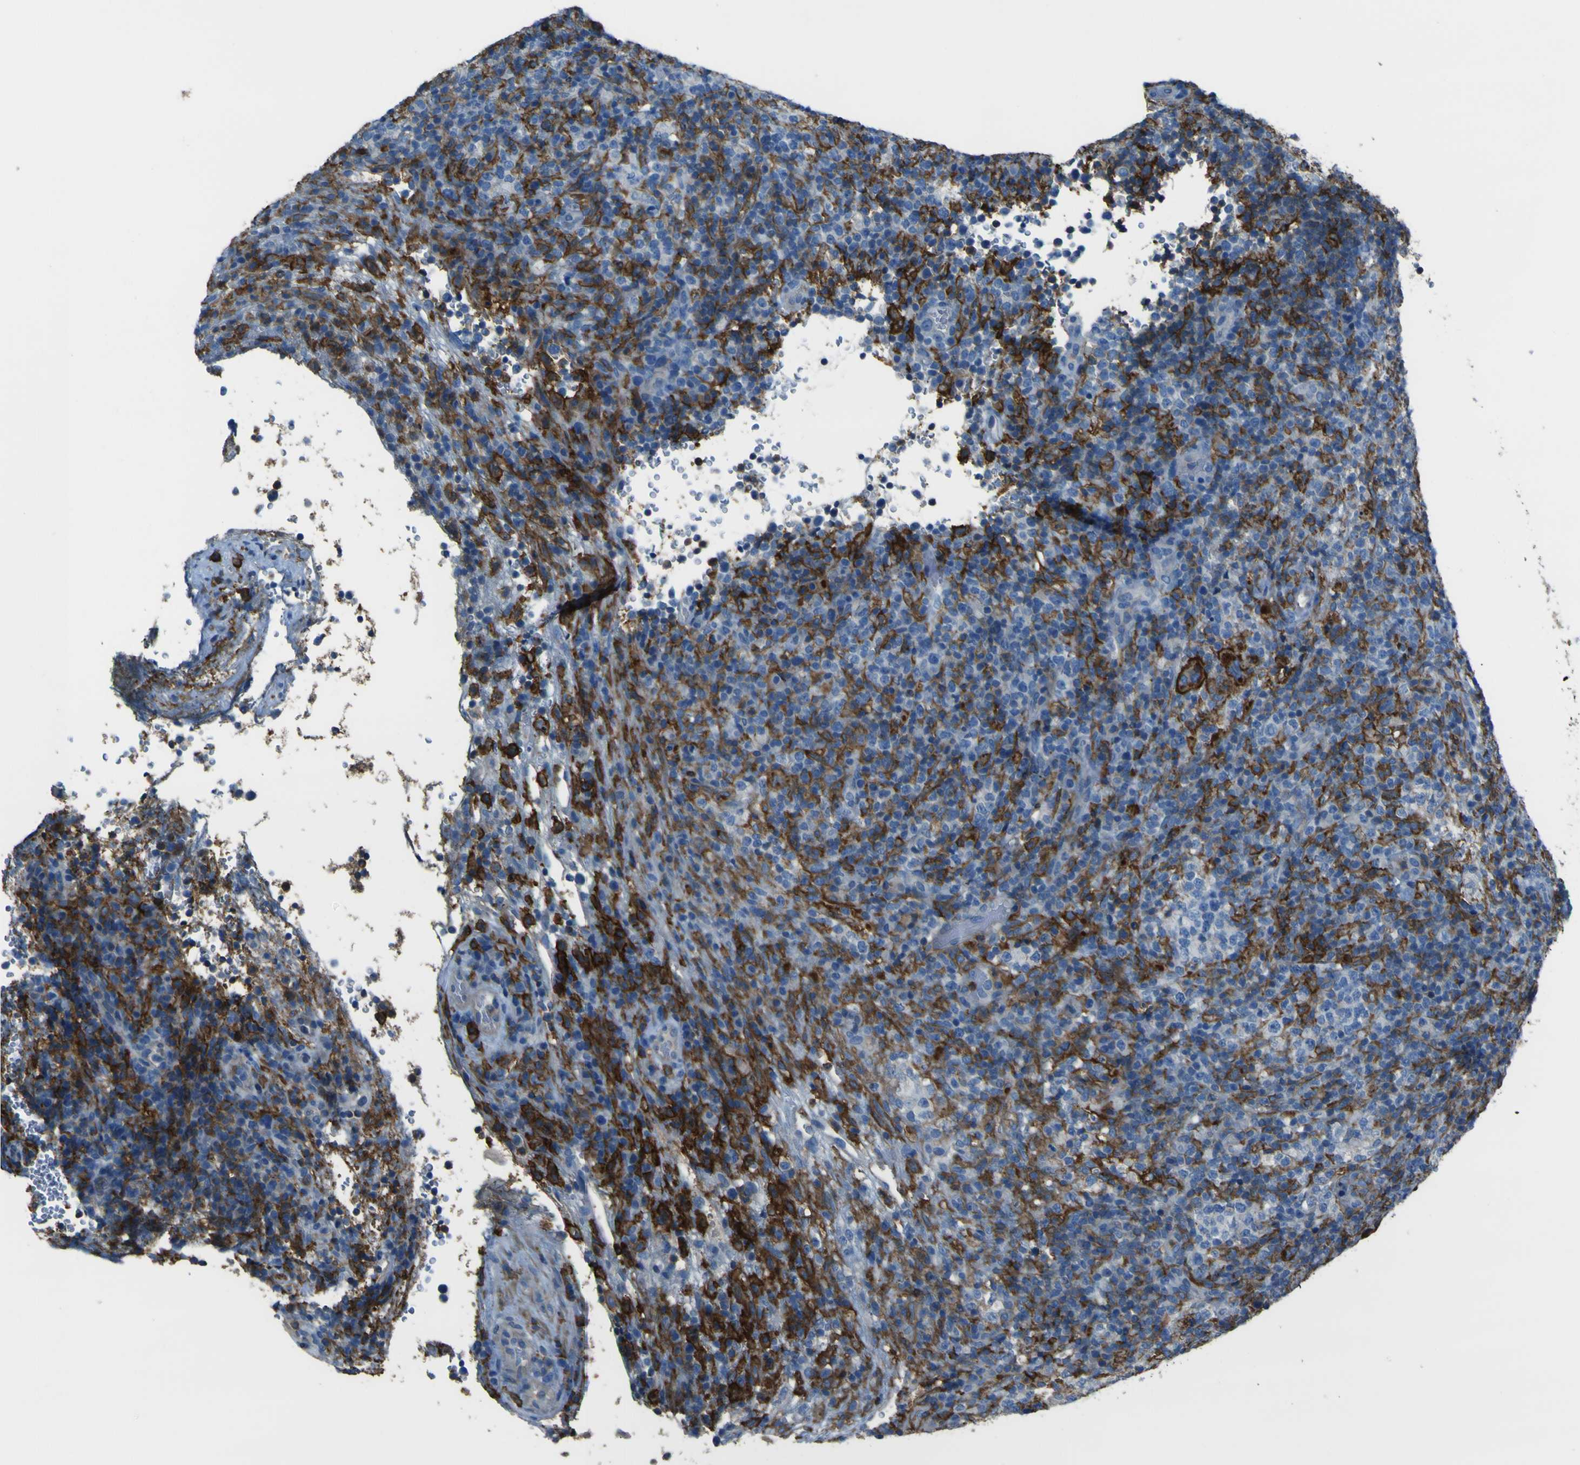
{"staining": {"intensity": "moderate", "quantity": "25%-75%", "location": "cytoplasmic/membranous"}, "tissue": "lymphoma", "cell_type": "Tumor cells", "image_type": "cancer", "snomed": [{"axis": "morphology", "description": "Malignant lymphoma, non-Hodgkin's type, High grade"}, {"axis": "topography", "description": "Lymph node"}], "caption": "This histopathology image shows lymphoma stained with immunohistochemistry (IHC) to label a protein in brown. The cytoplasmic/membranous of tumor cells show moderate positivity for the protein. Nuclei are counter-stained blue.", "gene": "LAIR1", "patient": {"sex": "female", "age": 76}}